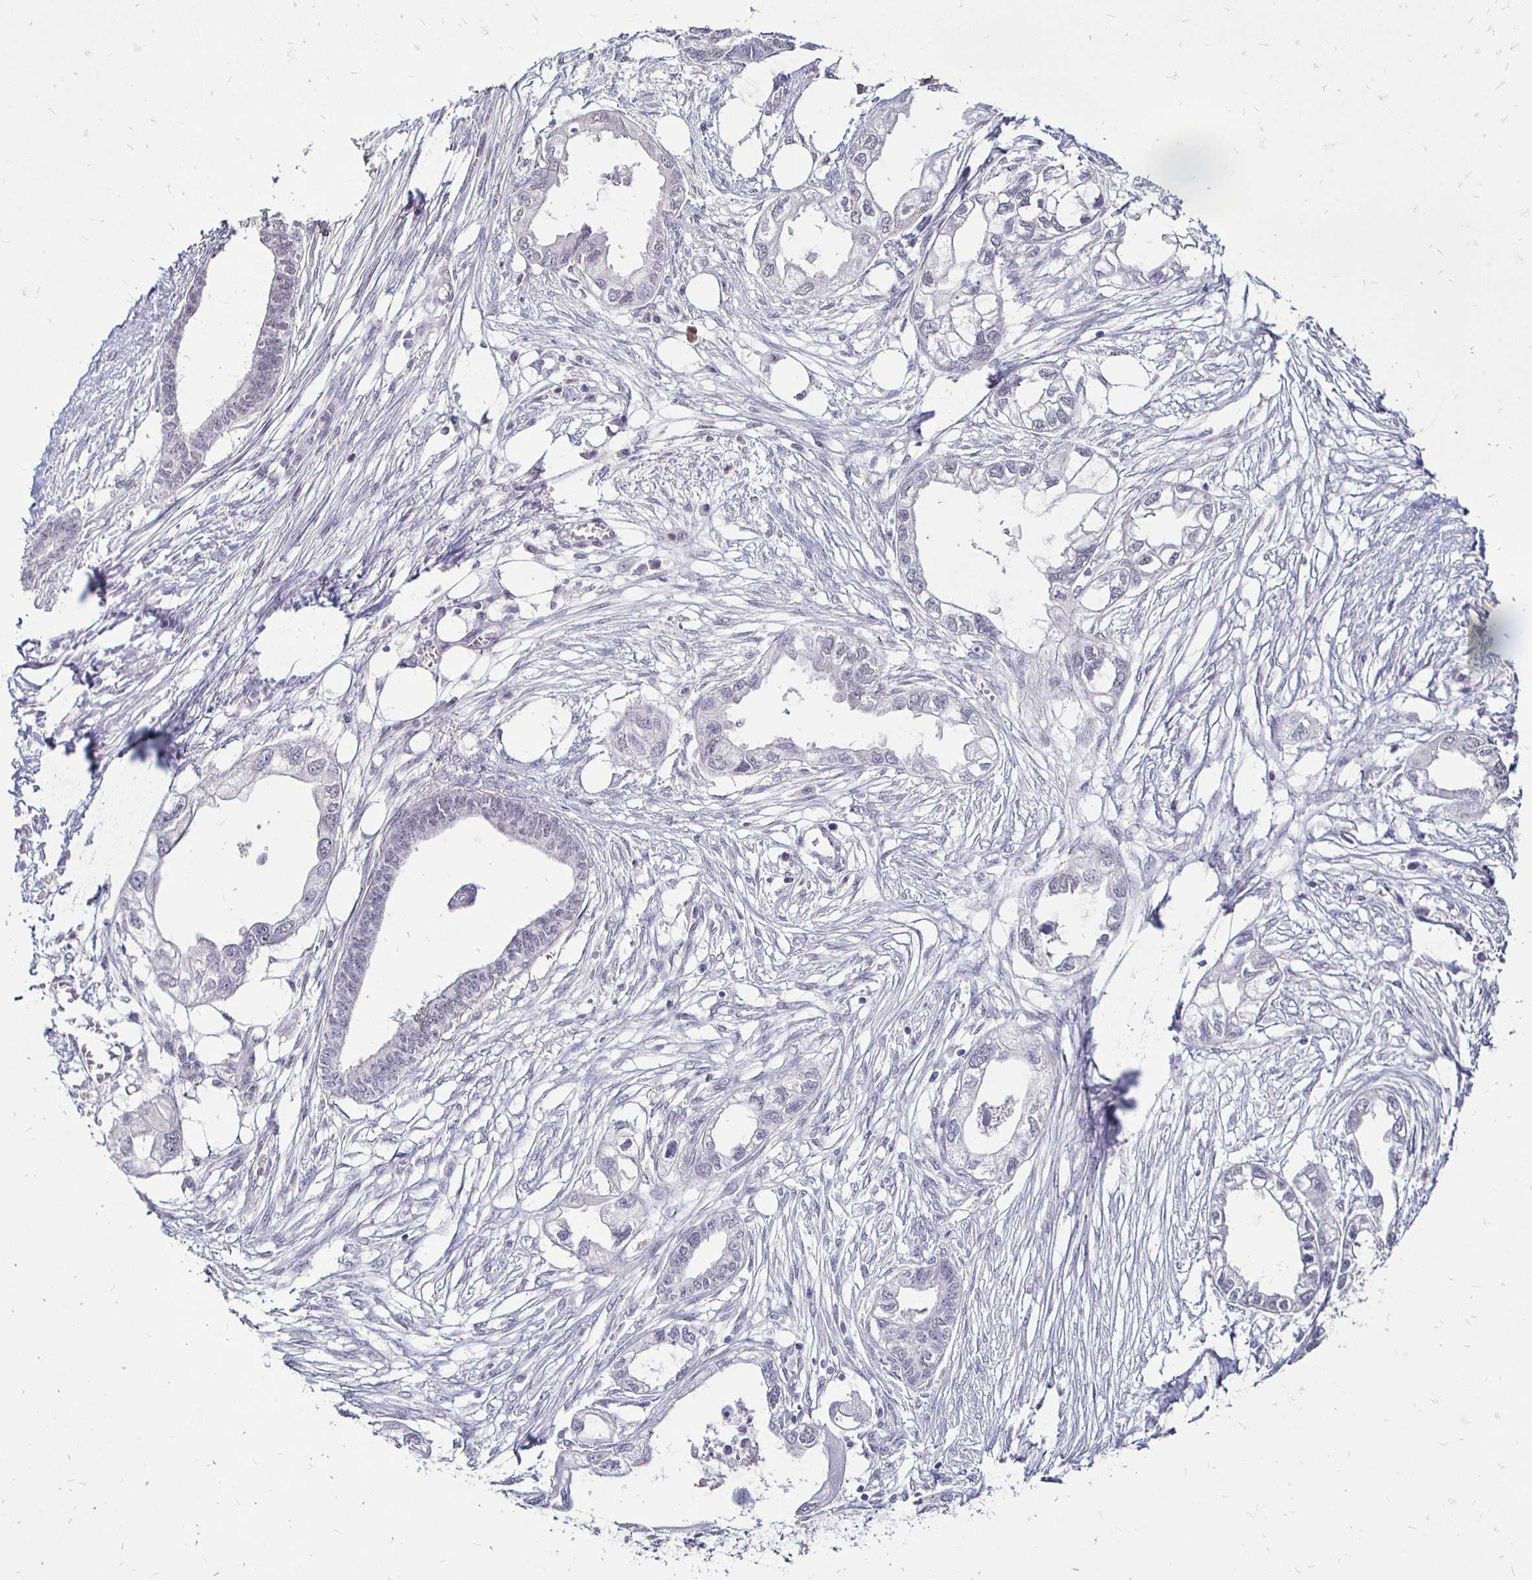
{"staining": {"intensity": "negative", "quantity": "none", "location": "none"}, "tissue": "endometrial cancer", "cell_type": "Tumor cells", "image_type": "cancer", "snomed": [{"axis": "morphology", "description": "Adenocarcinoma, NOS"}, {"axis": "morphology", "description": "Adenocarcinoma, metastatic, NOS"}, {"axis": "topography", "description": "Adipose tissue"}, {"axis": "topography", "description": "Endometrium"}], "caption": "Endometrial metastatic adenocarcinoma was stained to show a protein in brown. There is no significant staining in tumor cells. Brightfield microscopy of immunohistochemistry (IHC) stained with DAB (3,3'-diaminobenzidine) (brown) and hematoxylin (blue), captured at high magnification.", "gene": "SIN3A", "patient": {"sex": "female", "age": 67}}